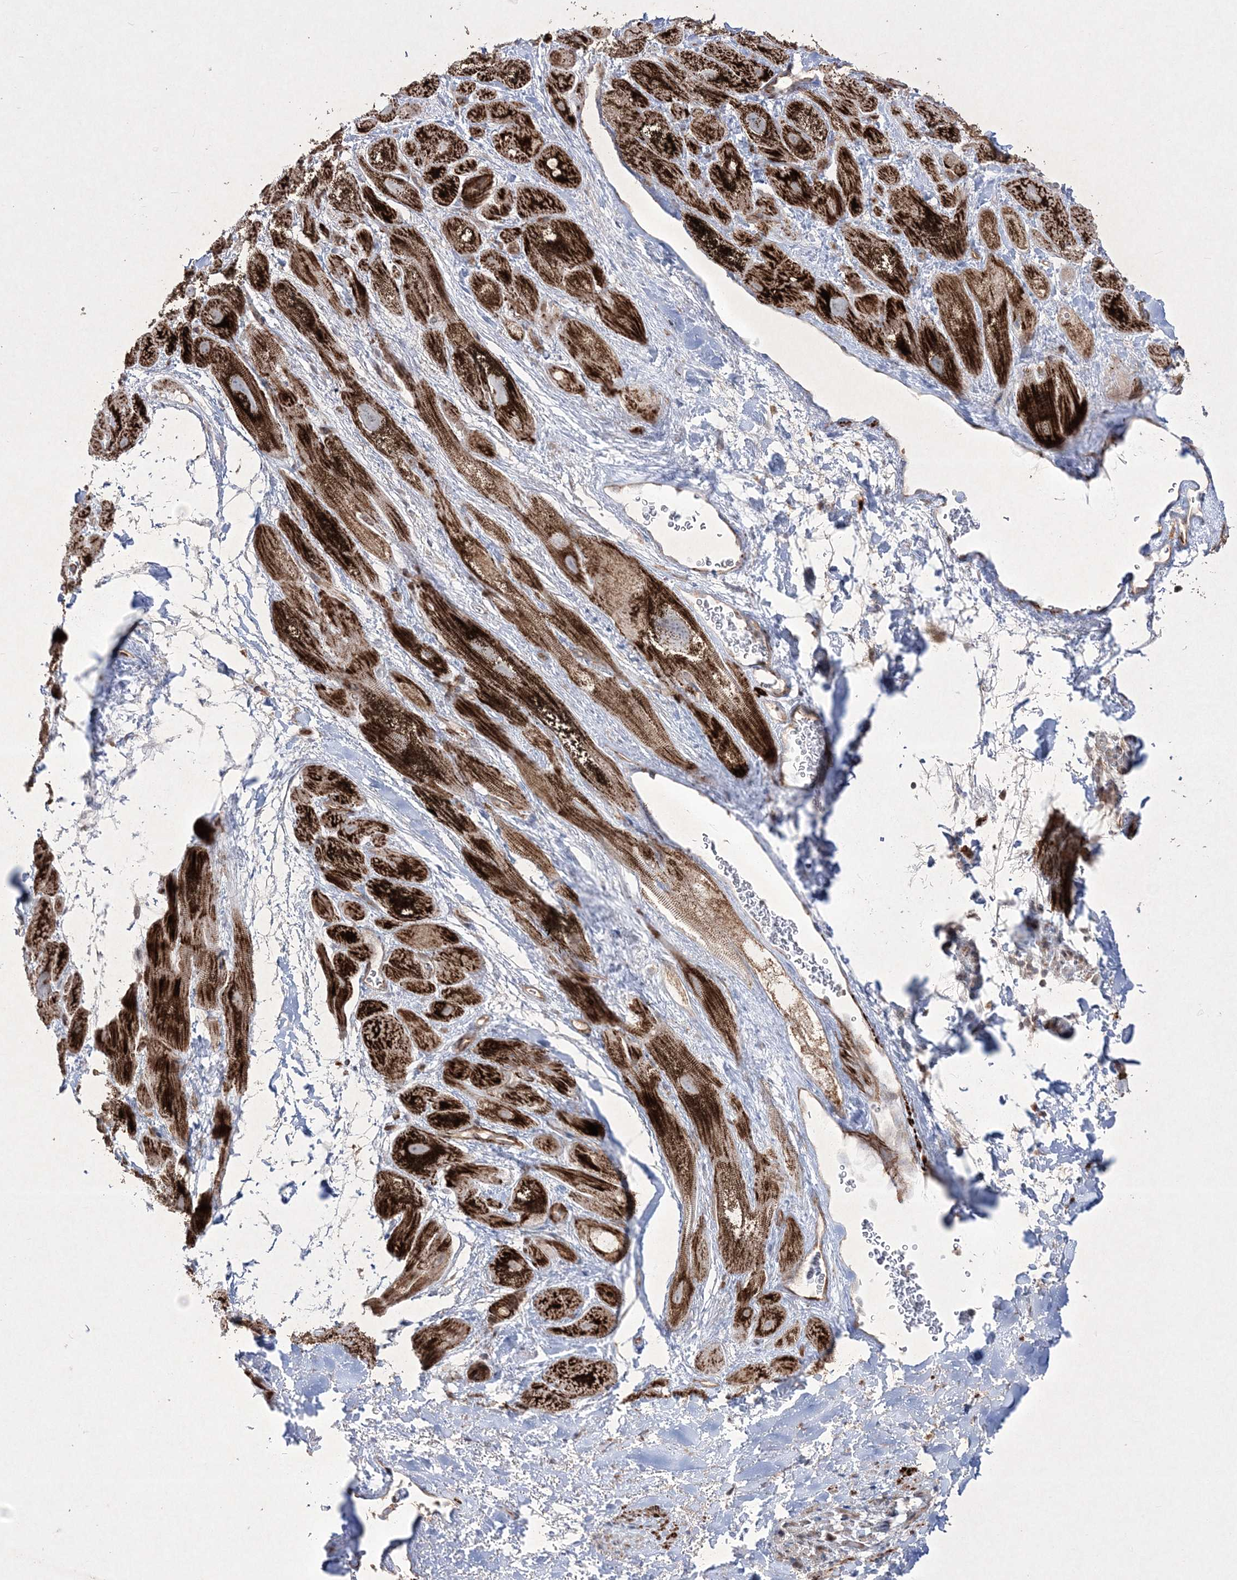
{"staining": {"intensity": "strong", "quantity": ">75%", "location": "cytoplasmic/membranous"}, "tissue": "heart muscle", "cell_type": "Cardiomyocytes", "image_type": "normal", "snomed": [{"axis": "morphology", "description": "Normal tissue, NOS"}, {"axis": "topography", "description": "Heart"}], "caption": "The micrograph reveals a brown stain indicating the presence of a protein in the cytoplasmic/membranous of cardiomyocytes in heart muscle.", "gene": "RICTOR", "patient": {"sex": "male", "age": 49}}